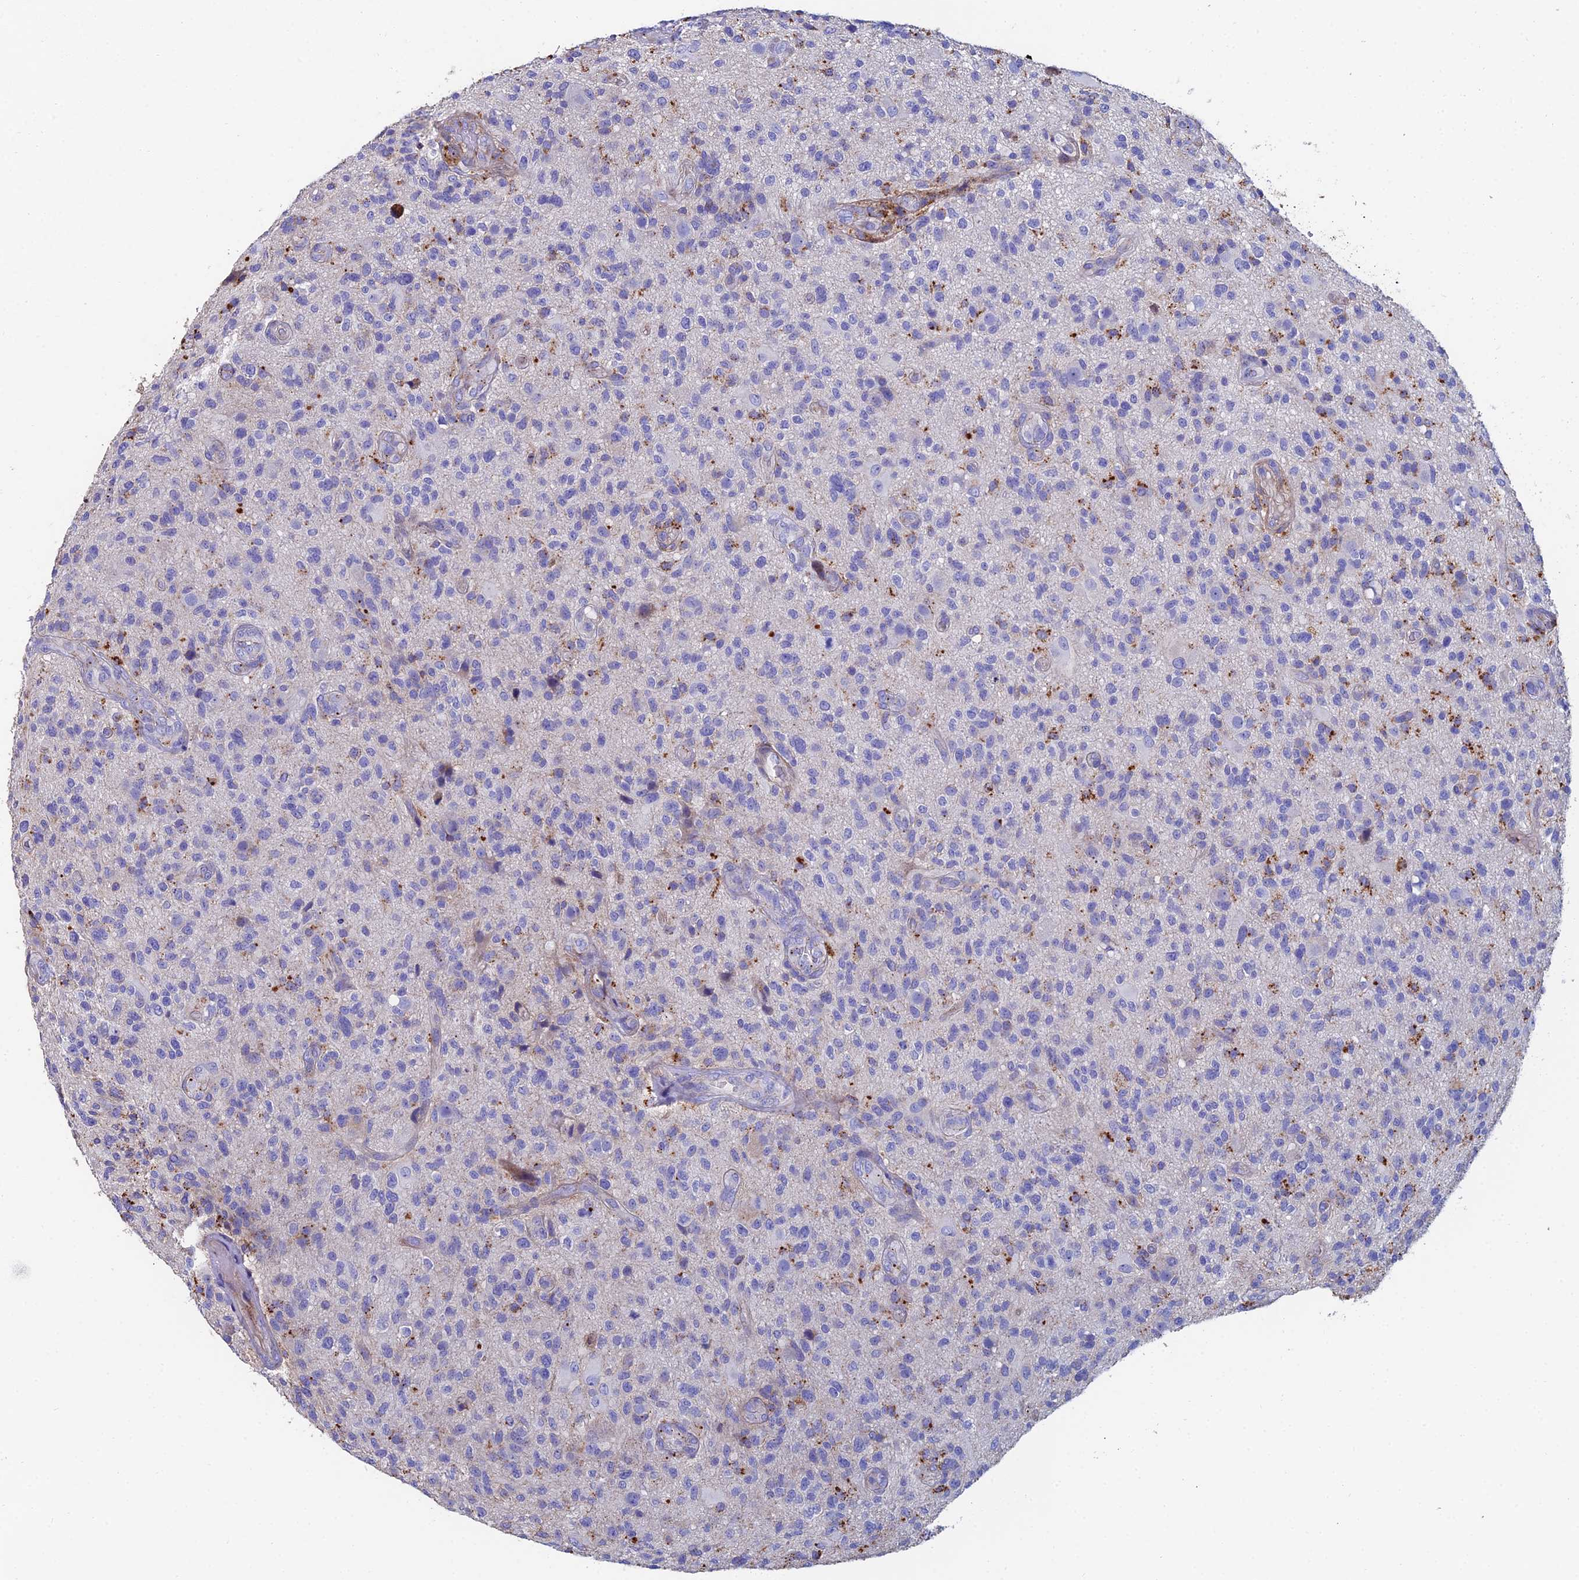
{"staining": {"intensity": "strong", "quantity": "<25%", "location": "cytoplasmic/membranous"}, "tissue": "glioma", "cell_type": "Tumor cells", "image_type": "cancer", "snomed": [{"axis": "morphology", "description": "Glioma, malignant, High grade"}, {"axis": "topography", "description": "Brain"}], "caption": "Immunohistochemical staining of malignant high-grade glioma demonstrates strong cytoplasmic/membranous protein expression in approximately <25% of tumor cells. Immunohistochemistry stains the protein in brown and the nuclei are stained blue.", "gene": "C6", "patient": {"sex": "male", "age": 47}}